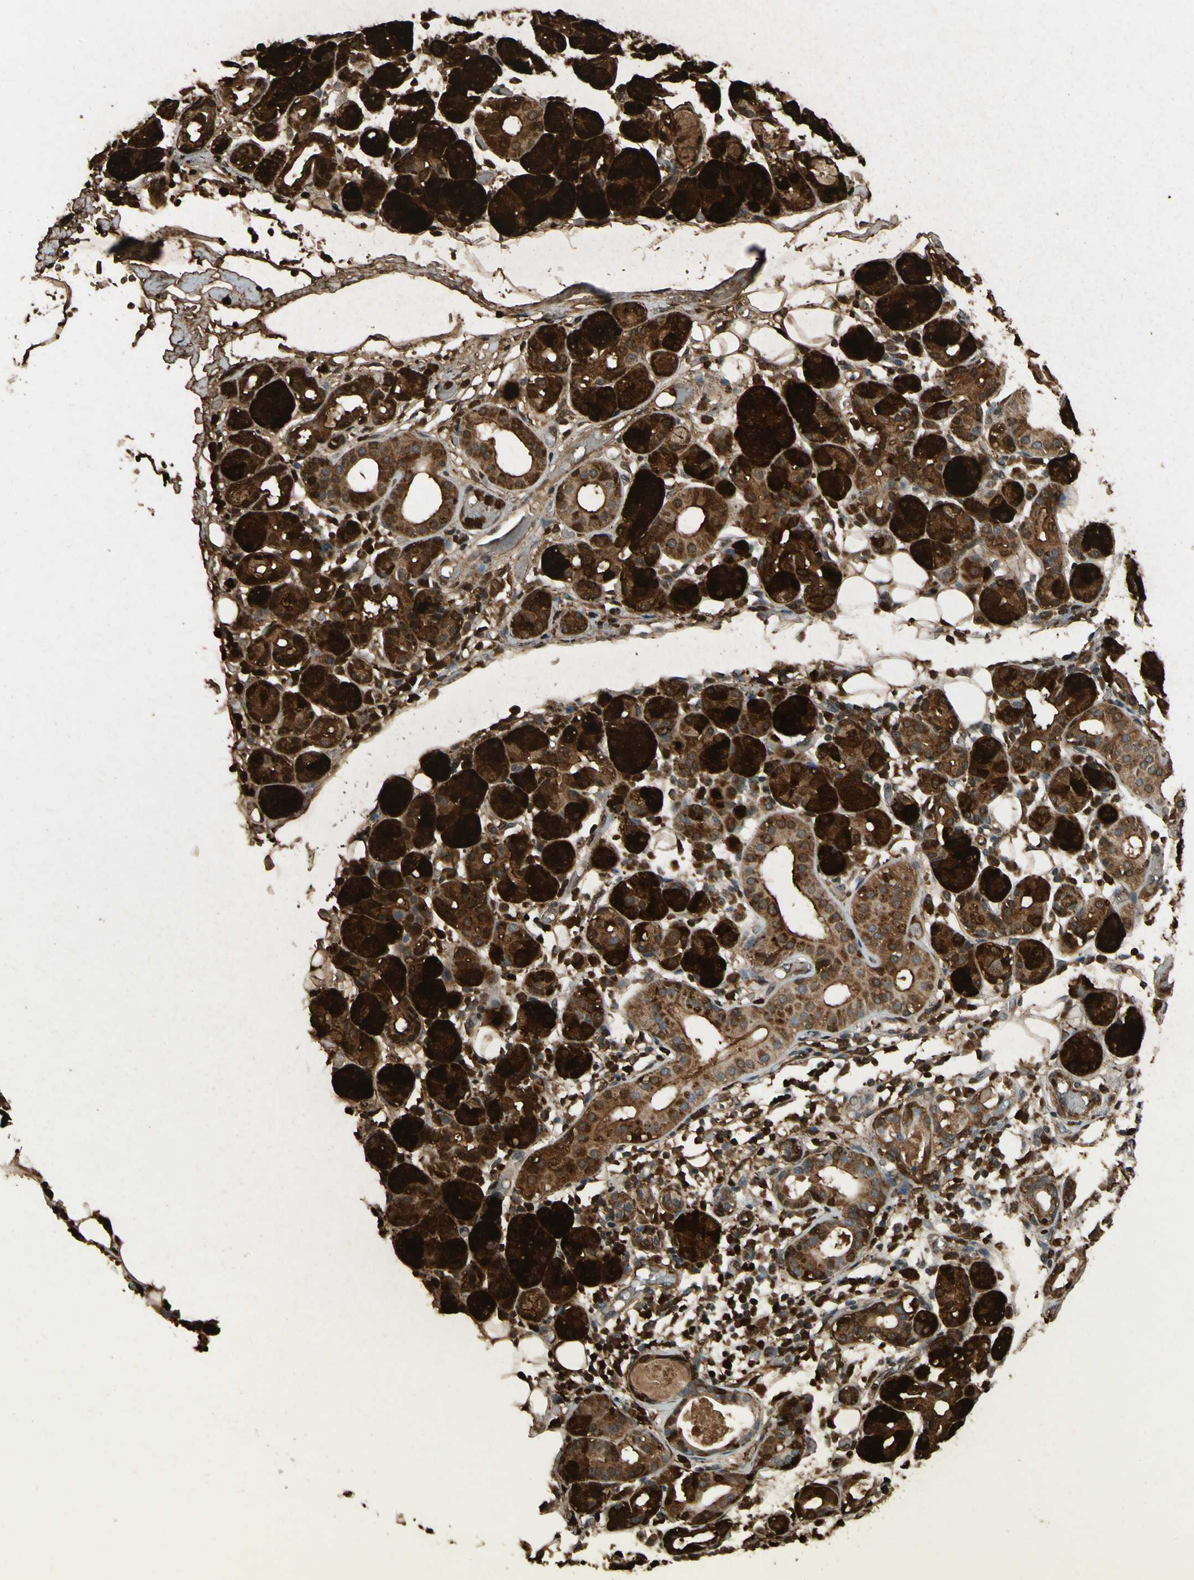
{"staining": {"intensity": "strong", "quantity": ">75%", "location": "cytoplasmic/membranous,nuclear"}, "tissue": "salivary gland", "cell_type": "Glandular cells", "image_type": "normal", "snomed": [{"axis": "morphology", "description": "Normal tissue, NOS"}, {"axis": "topography", "description": "Salivary gland"}, {"axis": "topography", "description": "Peripheral nerve tissue"}], "caption": "Salivary gland stained with IHC shows strong cytoplasmic/membranous,nuclear expression in about >75% of glandular cells. (IHC, brightfield microscopy, high magnification).", "gene": "MST1R", "patient": {"sex": "male", "age": 62}}